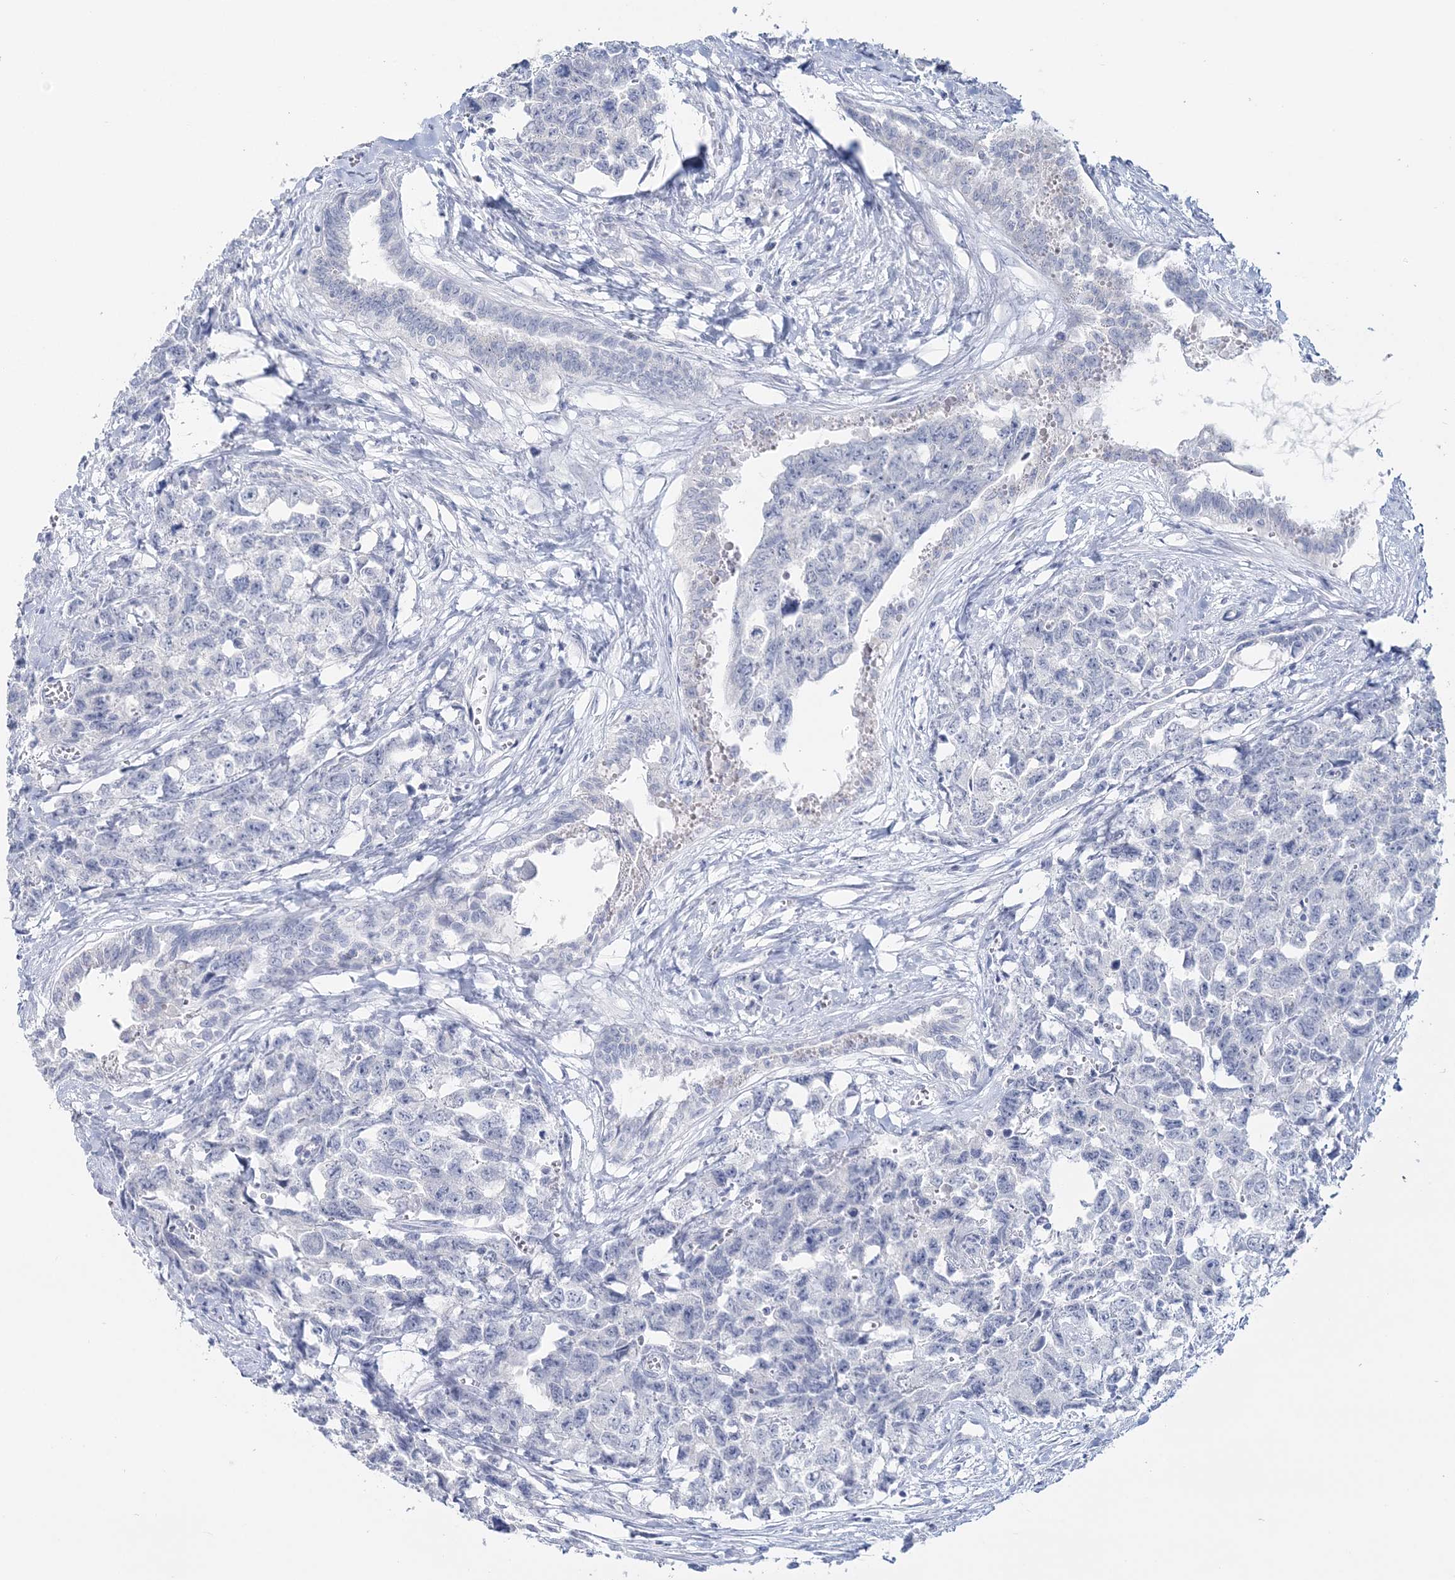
{"staining": {"intensity": "negative", "quantity": "none", "location": "none"}, "tissue": "testis cancer", "cell_type": "Tumor cells", "image_type": "cancer", "snomed": [{"axis": "morphology", "description": "Carcinoma, Embryonal, NOS"}, {"axis": "topography", "description": "Testis"}], "caption": "A high-resolution image shows IHC staining of embryonal carcinoma (testis), which displays no significant staining in tumor cells.", "gene": "CYP3A4", "patient": {"sex": "male", "age": 31}}